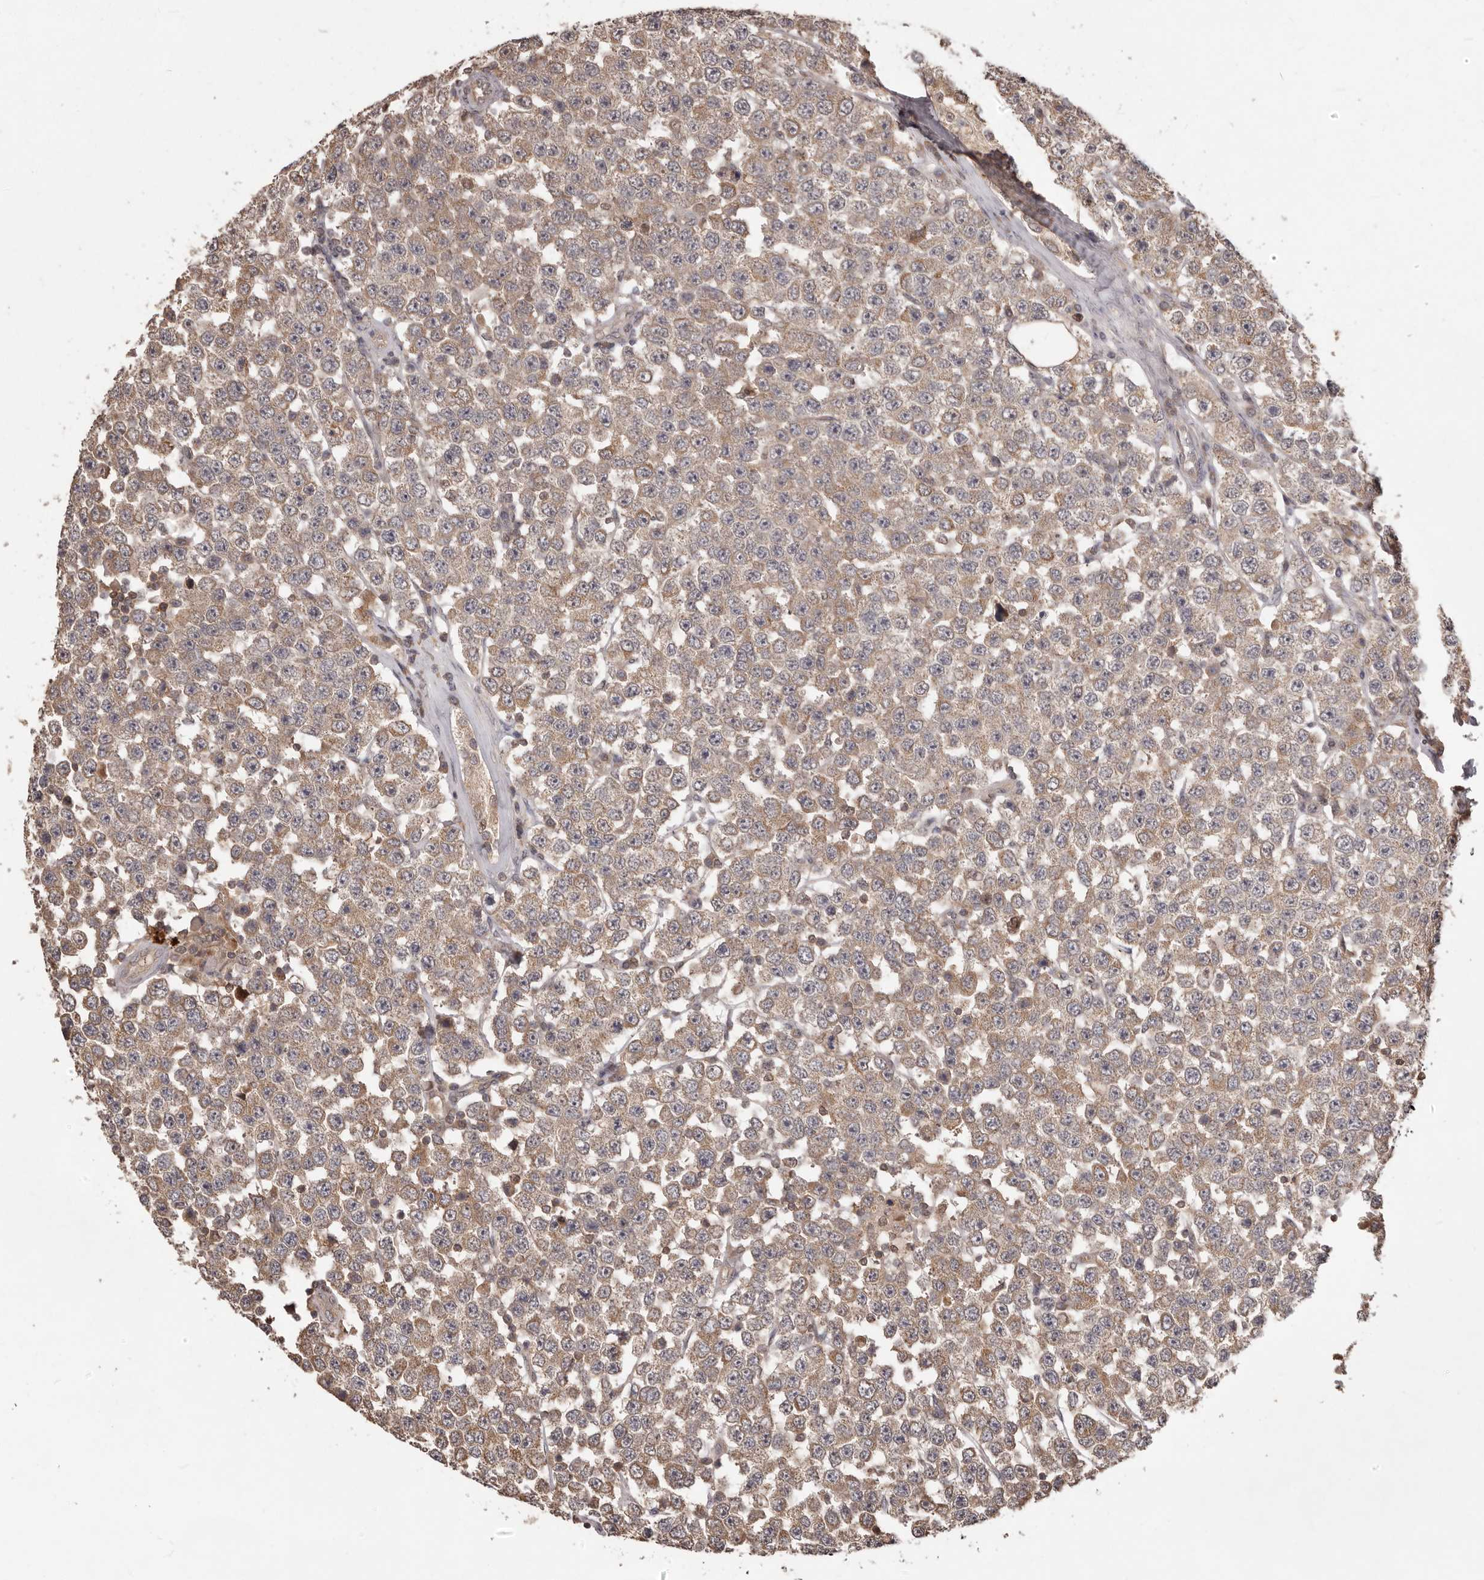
{"staining": {"intensity": "moderate", "quantity": ">75%", "location": "cytoplasmic/membranous"}, "tissue": "testis cancer", "cell_type": "Tumor cells", "image_type": "cancer", "snomed": [{"axis": "morphology", "description": "Seminoma, NOS"}, {"axis": "topography", "description": "Testis"}], "caption": "Immunohistochemistry (IHC) (DAB (3,3'-diaminobenzidine)) staining of human seminoma (testis) reveals moderate cytoplasmic/membranous protein positivity in approximately >75% of tumor cells.", "gene": "MTO1", "patient": {"sex": "male", "age": 28}}